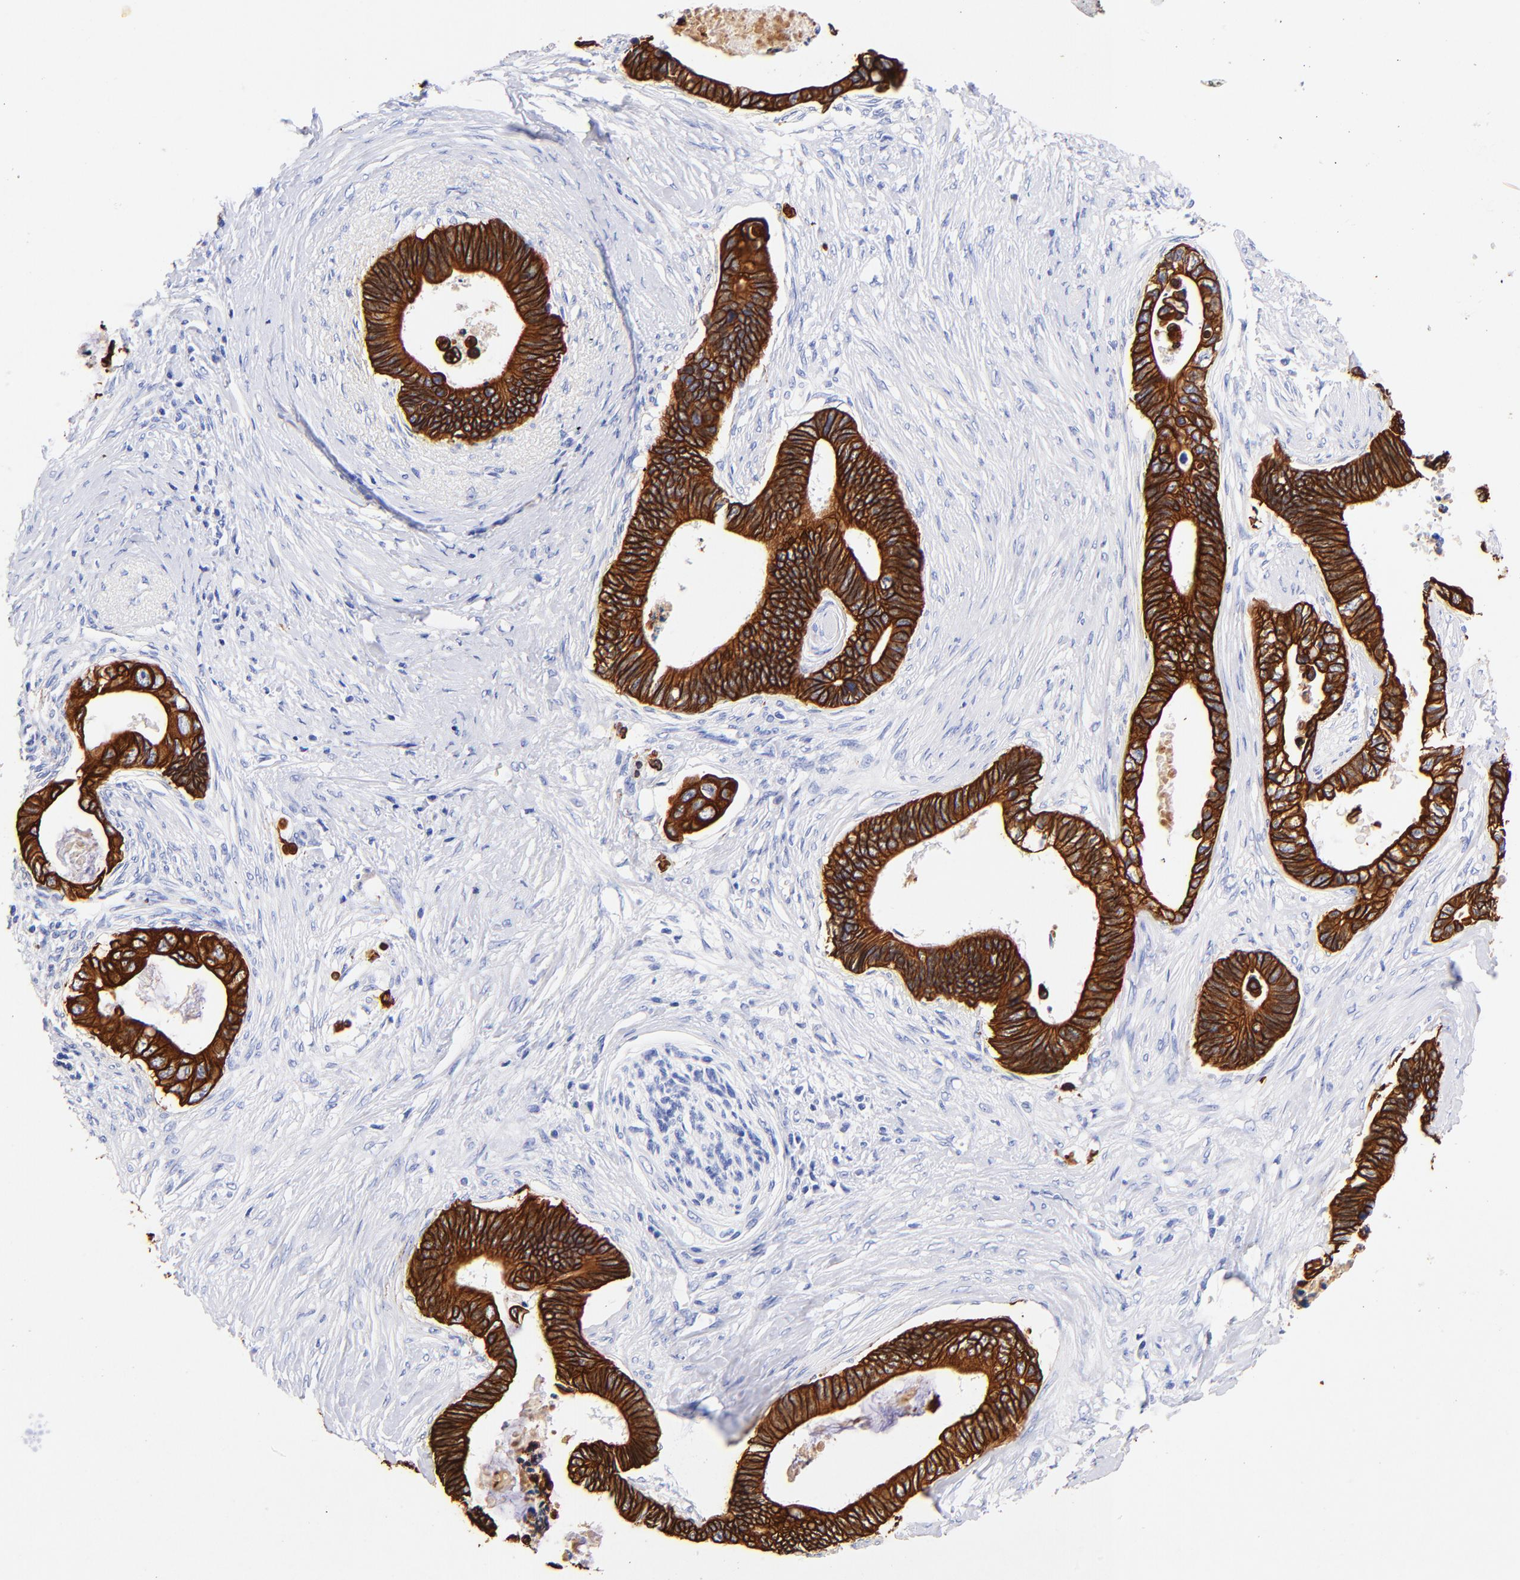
{"staining": {"intensity": "strong", "quantity": ">75%", "location": "cytoplasmic/membranous"}, "tissue": "pancreatic cancer", "cell_type": "Tumor cells", "image_type": "cancer", "snomed": [{"axis": "morphology", "description": "Adenocarcinoma, NOS"}, {"axis": "topography", "description": "Pancreas"}], "caption": "Human adenocarcinoma (pancreatic) stained for a protein (brown) demonstrates strong cytoplasmic/membranous positive positivity in approximately >75% of tumor cells.", "gene": "KRT19", "patient": {"sex": "female", "age": 70}}